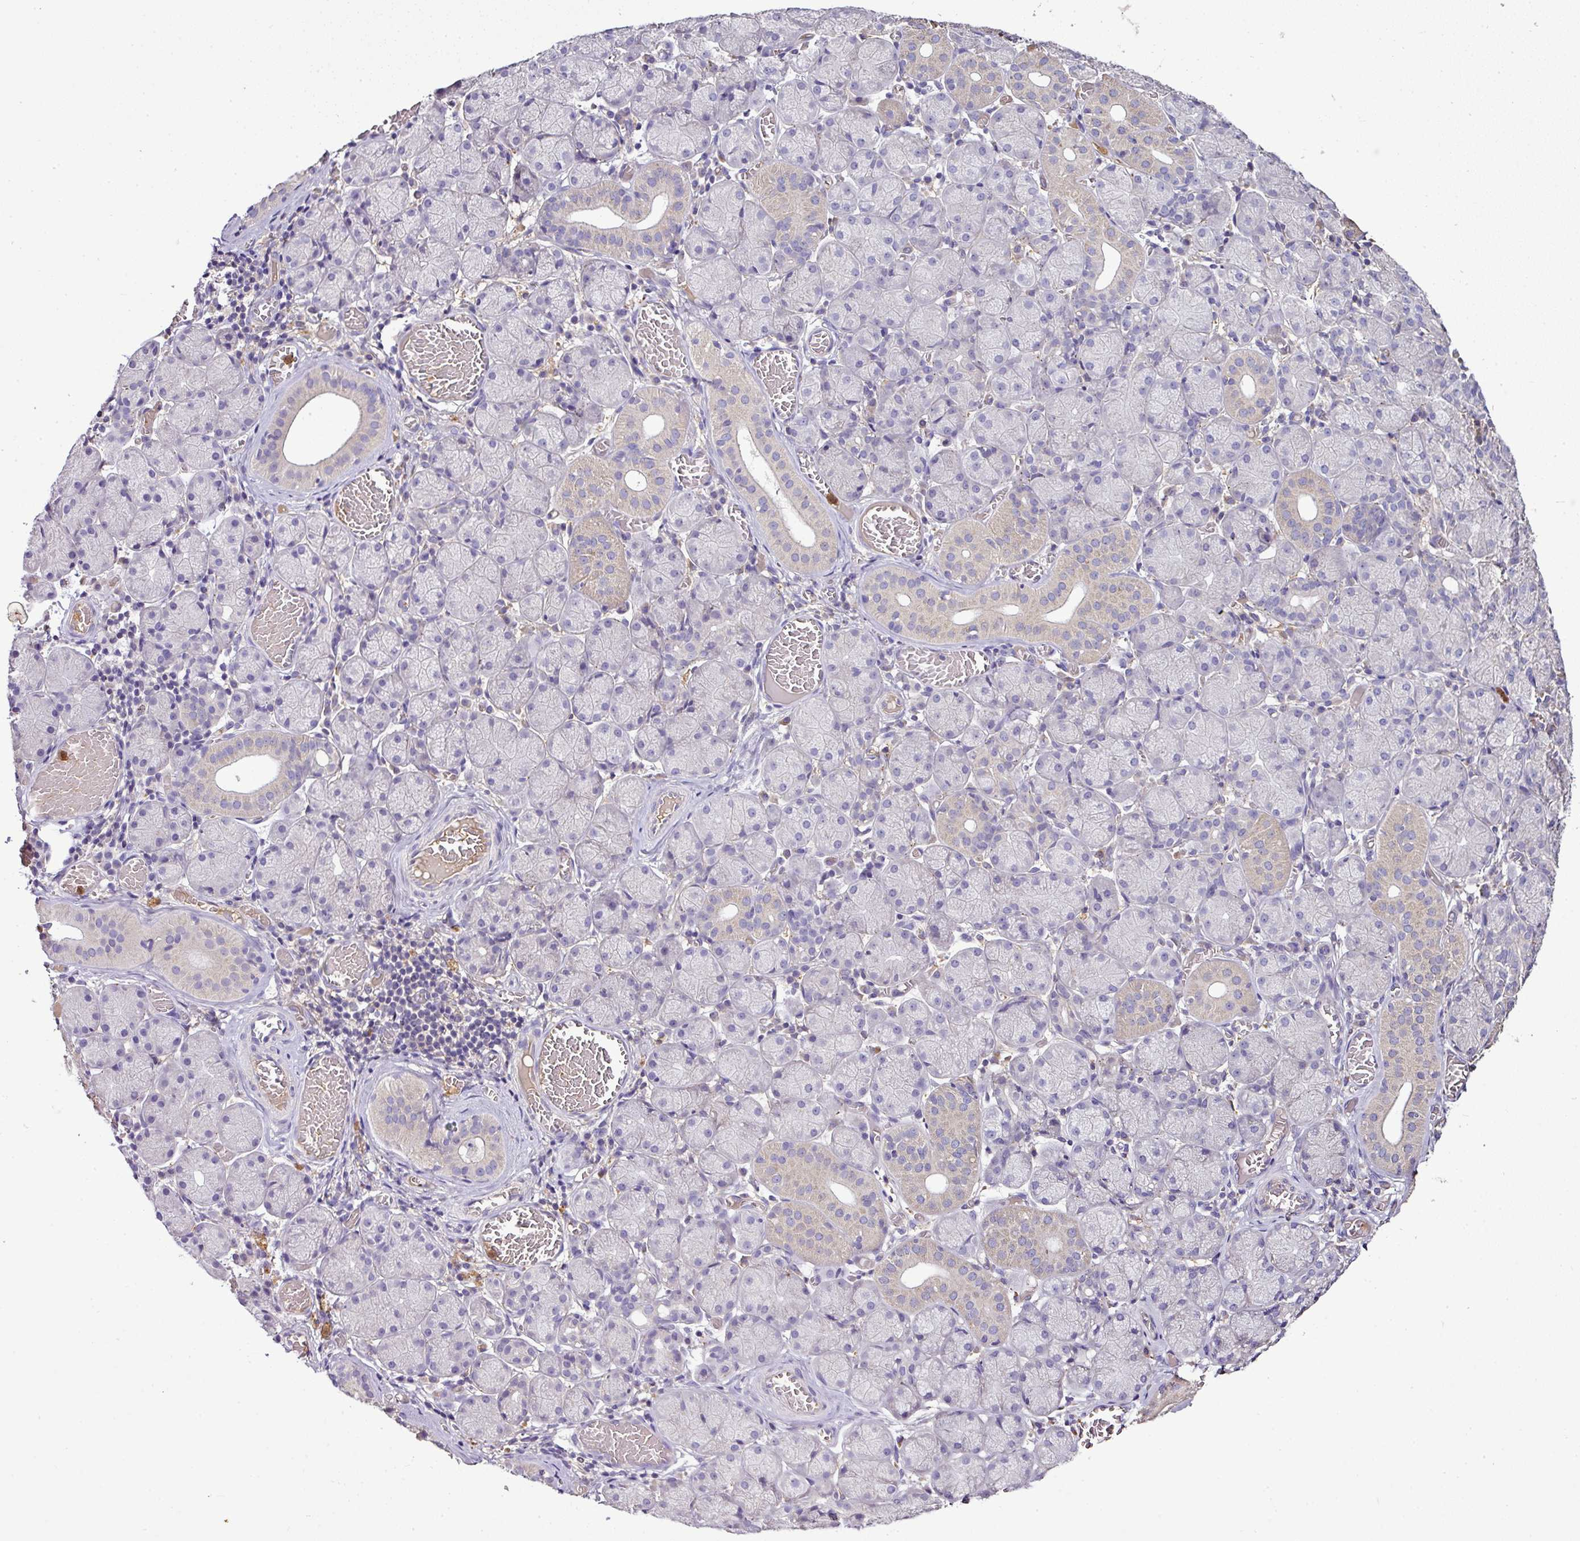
{"staining": {"intensity": "weak", "quantity": "<25%", "location": "cytoplasmic/membranous"}, "tissue": "salivary gland", "cell_type": "Glandular cells", "image_type": "normal", "snomed": [{"axis": "morphology", "description": "Normal tissue, NOS"}, {"axis": "topography", "description": "Salivary gland"}], "caption": "This is an immunohistochemistry (IHC) image of benign salivary gland. There is no expression in glandular cells.", "gene": "CAB39L", "patient": {"sex": "female", "age": 24}}